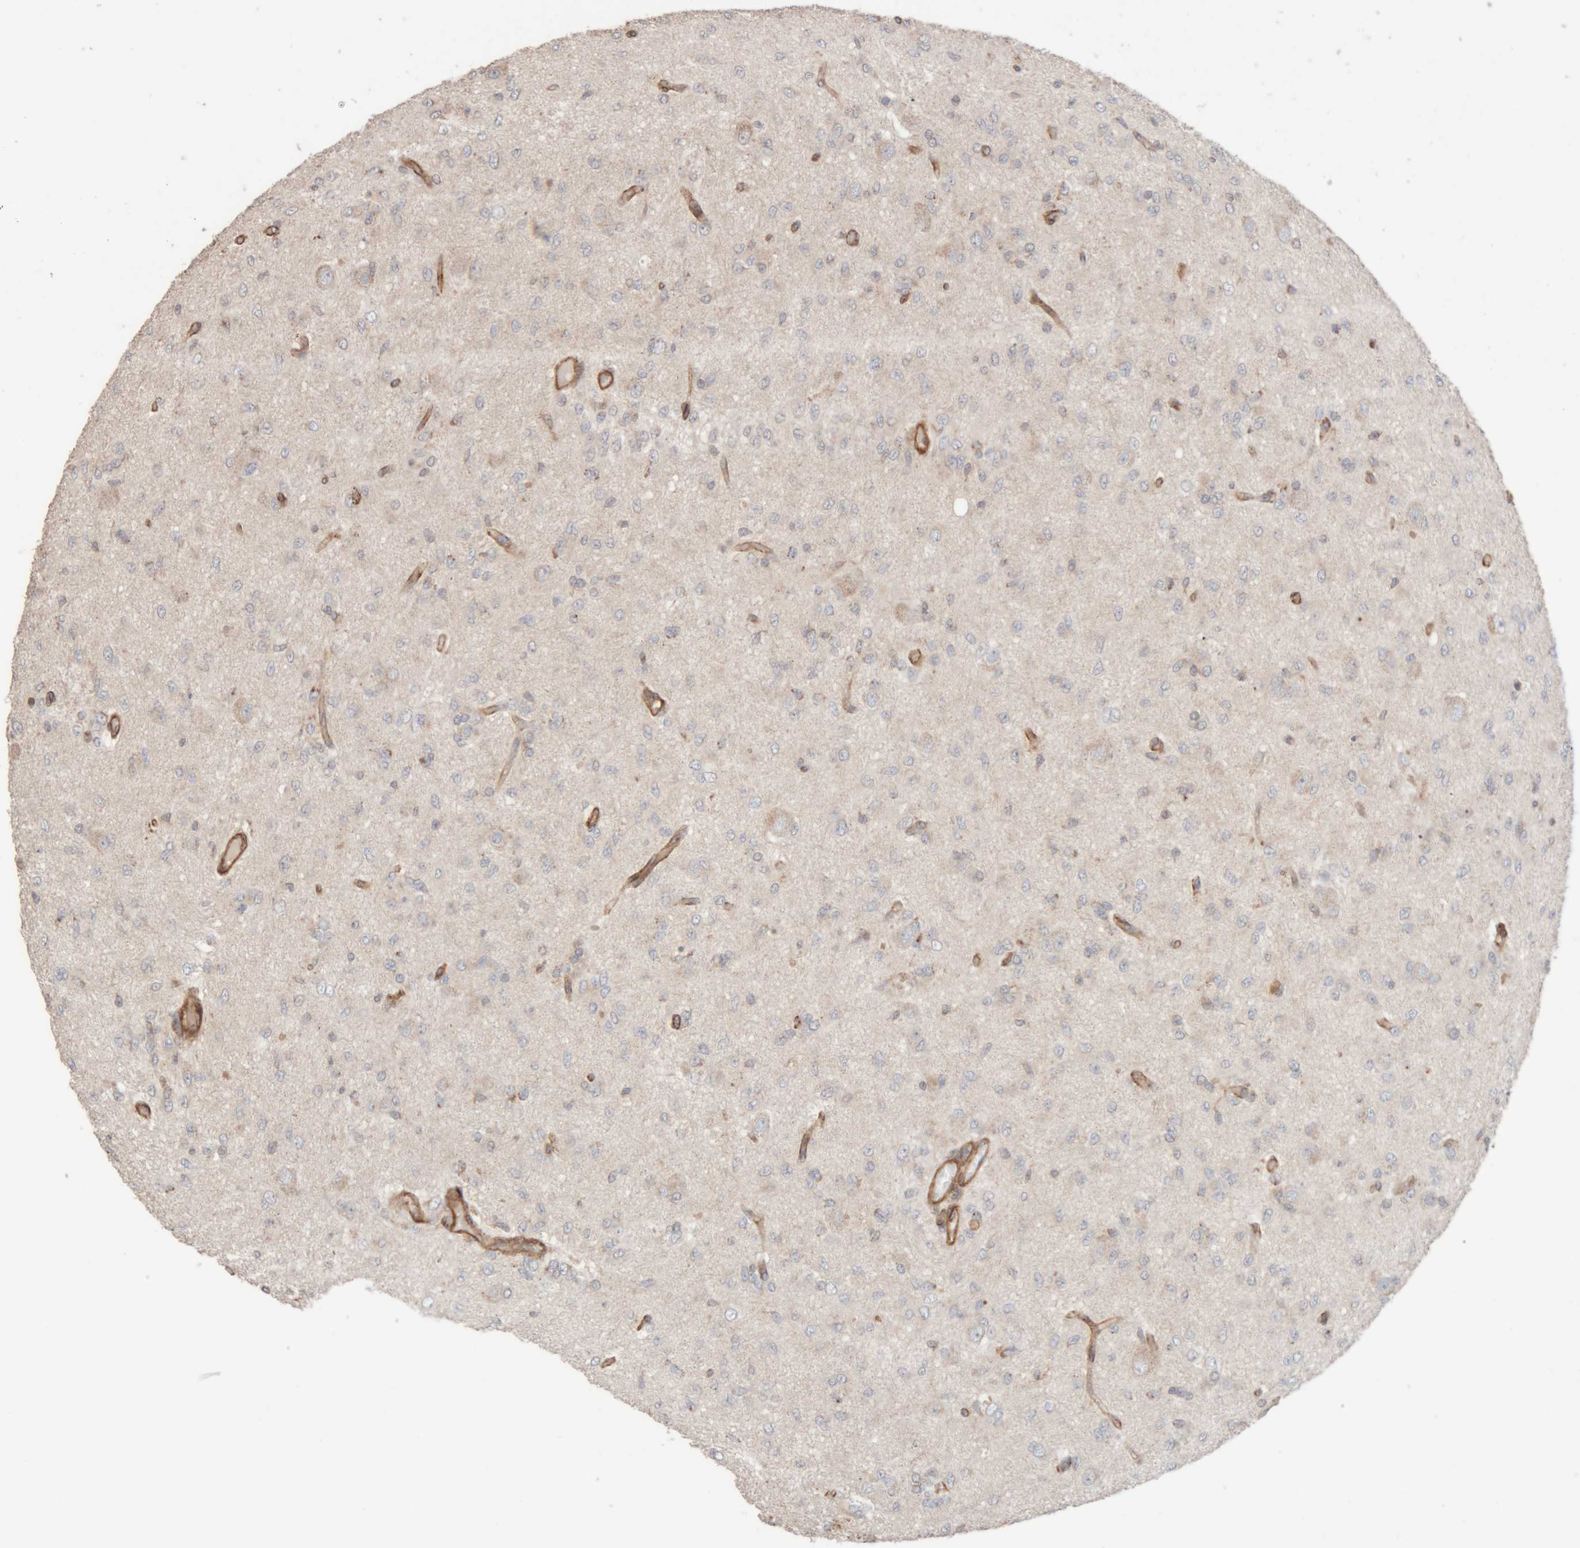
{"staining": {"intensity": "negative", "quantity": "none", "location": "none"}, "tissue": "glioma", "cell_type": "Tumor cells", "image_type": "cancer", "snomed": [{"axis": "morphology", "description": "Glioma, malignant, High grade"}, {"axis": "topography", "description": "Brain"}], "caption": "Tumor cells show no significant protein staining in glioma.", "gene": "RAB32", "patient": {"sex": "female", "age": 59}}